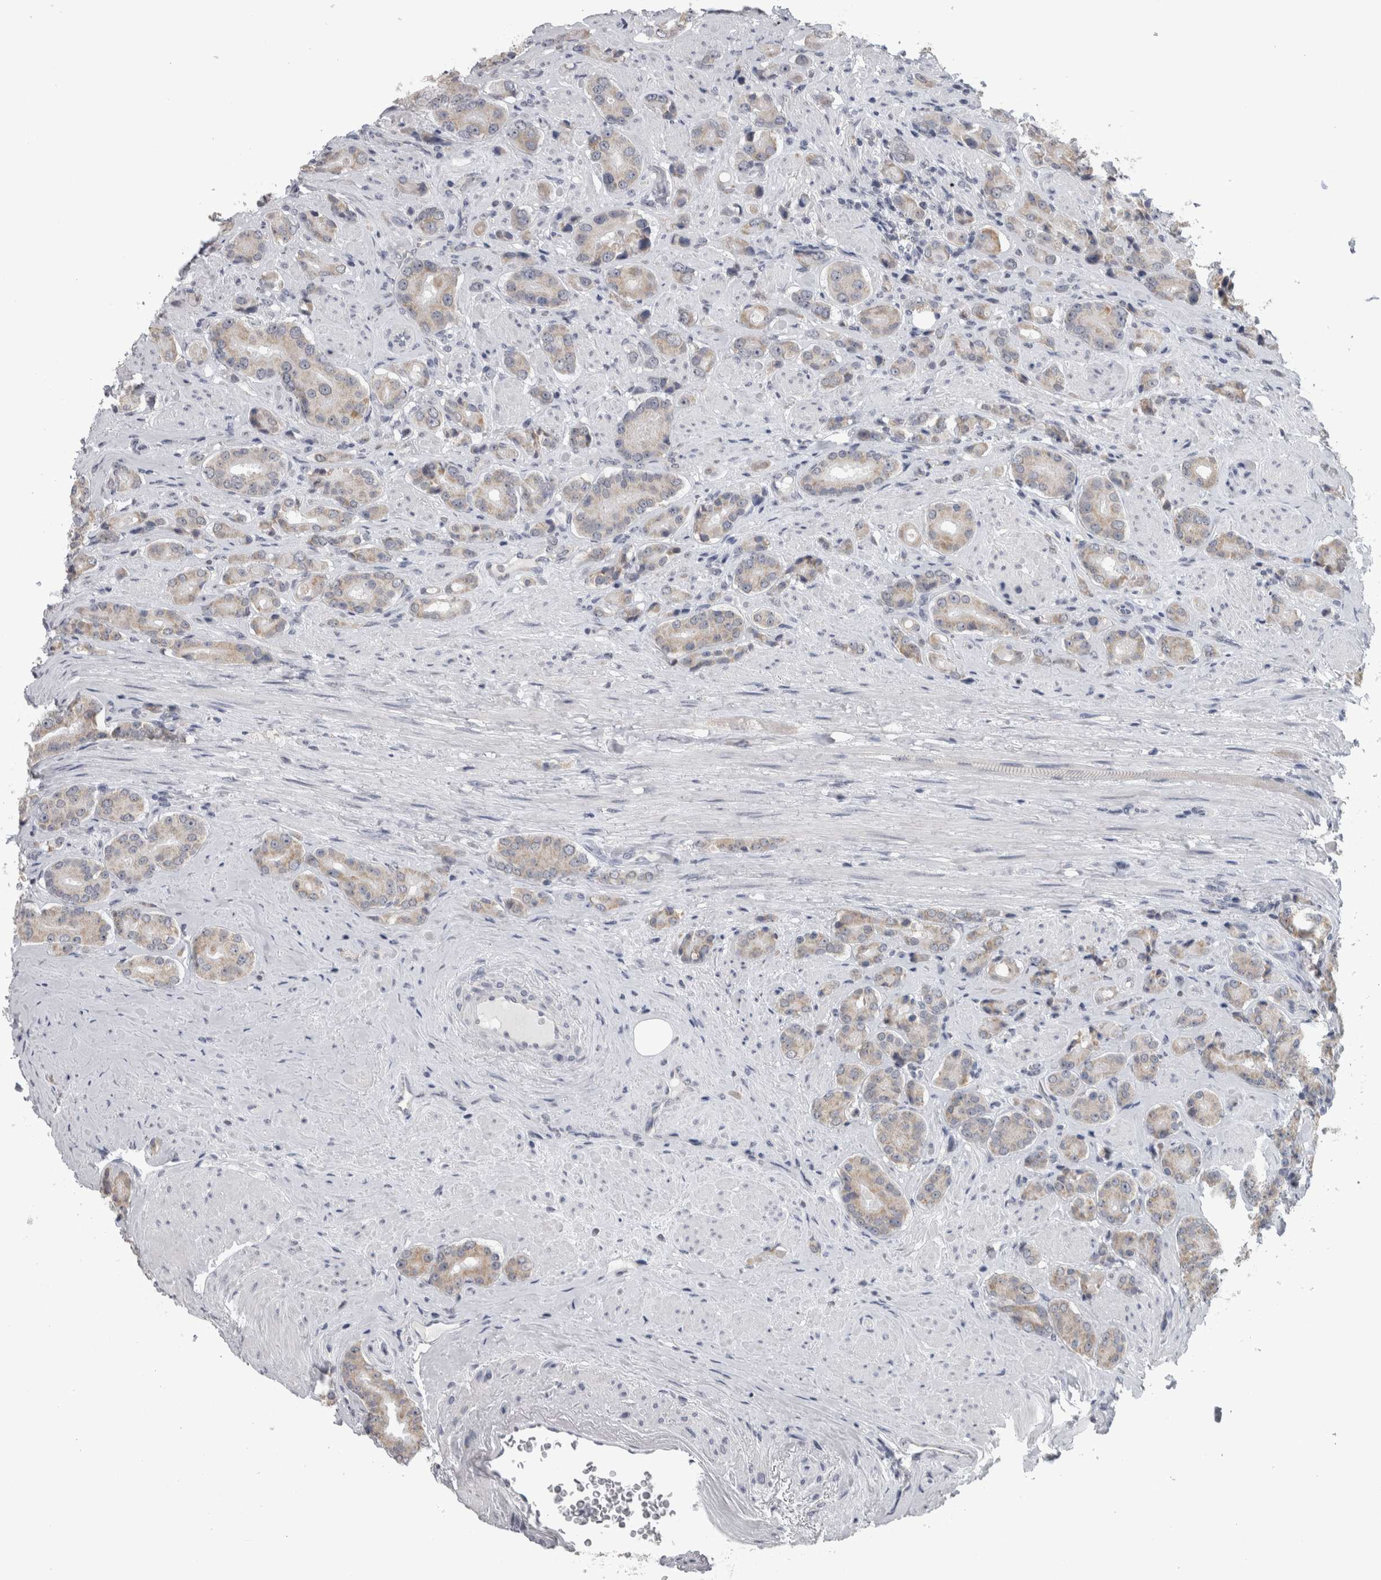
{"staining": {"intensity": "weak", "quantity": "<25%", "location": "cytoplasmic/membranous"}, "tissue": "prostate cancer", "cell_type": "Tumor cells", "image_type": "cancer", "snomed": [{"axis": "morphology", "description": "Adenocarcinoma, High grade"}, {"axis": "topography", "description": "Prostate"}], "caption": "The immunohistochemistry (IHC) photomicrograph has no significant expression in tumor cells of prostate high-grade adenocarcinoma tissue.", "gene": "OR2K2", "patient": {"sex": "male", "age": 71}}